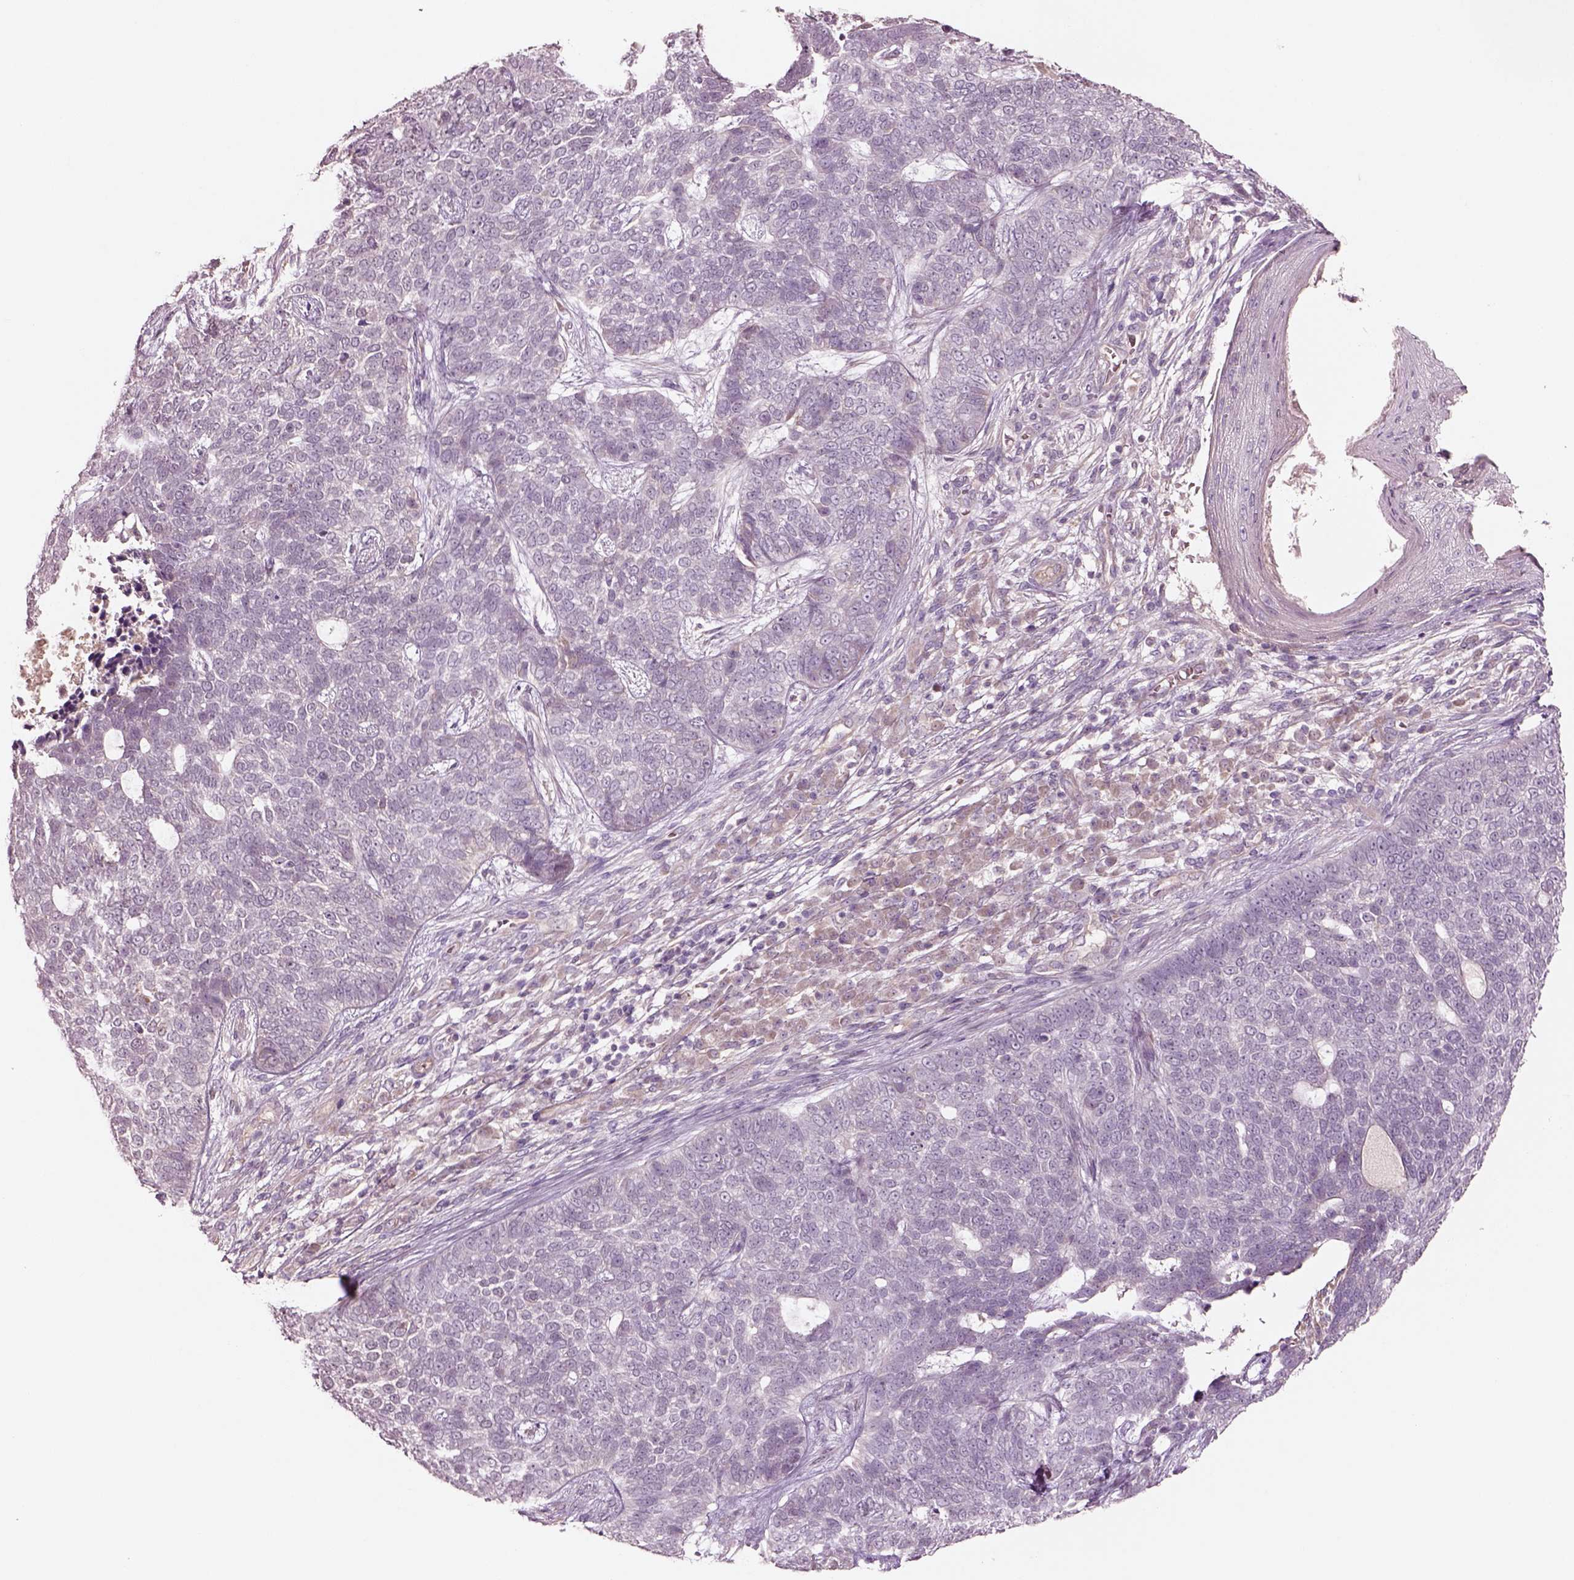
{"staining": {"intensity": "negative", "quantity": "none", "location": "none"}, "tissue": "skin cancer", "cell_type": "Tumor cells", "image_type": "cancer", "snomed": [{"axis": "morphology", "description": "Basal cell carcinoma"}, {"axis": "topography", "description": "Skin"}], "caption": "Basal cell carcinoma (skin) stained for a protein using immunohistochemistry exhibits no staining tumor cells.", "gene": "DUOXA2", "patient": {"sex": "female", "age": 69}}